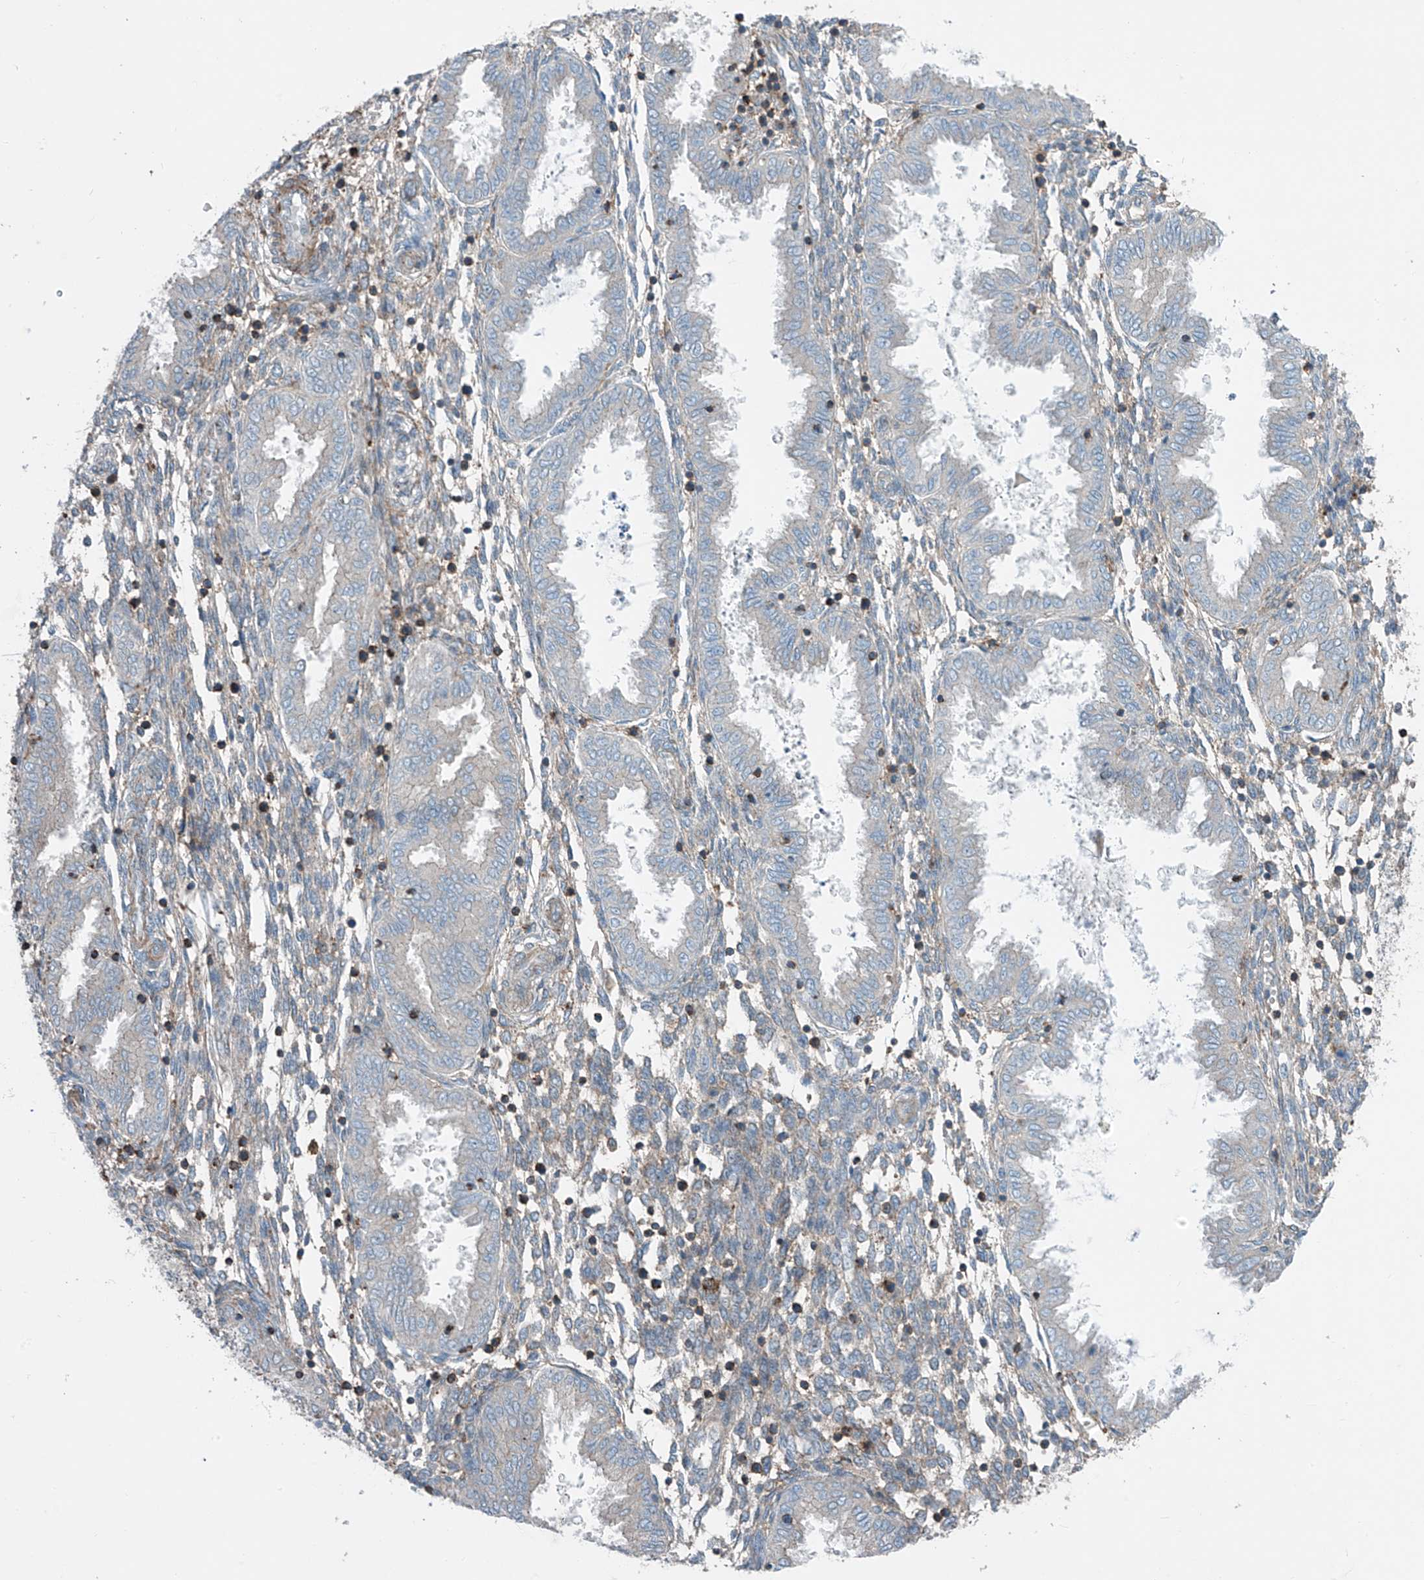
{"staining": {"intensity": "weak", "quantity": "<25%", "location": "cytoplasmic/membranous"}, "tissue": "endometrium", "cell_type": "Cells in endometrial stroma", "image_type": "normal", "snomed": [{"axis": "morphology", "description": "Normal tissue, NOS"}, {"axis": "topography", "description": "Endometrium"}], "caption": "Endometrium was stained to show a protein in brown. There is no significant staining in cells in endometrial stroma. Nuclei are stained in blue.", "gene": "SLC1A5", "patient": {"sex": "female", "age": 33}}